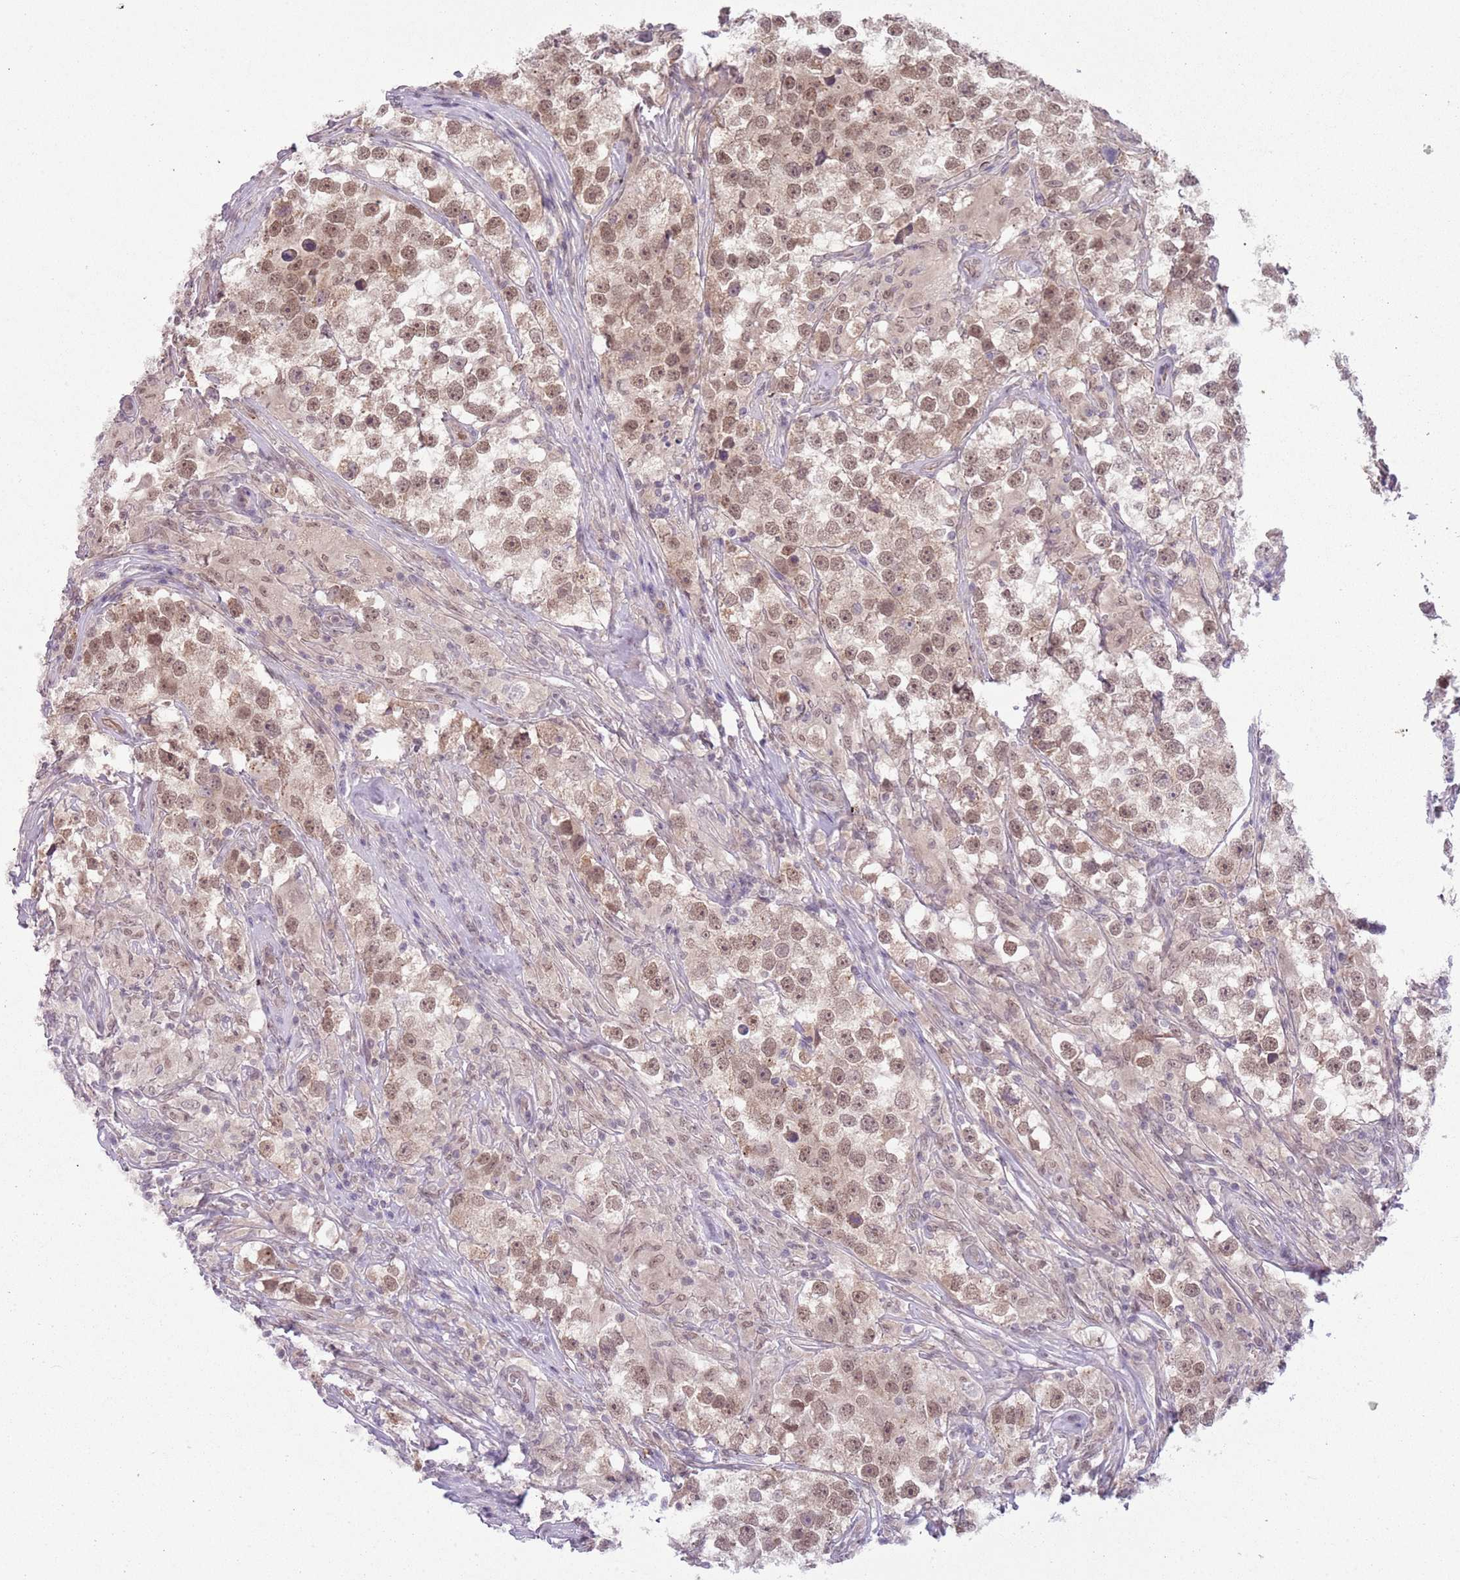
{"staining": {"intensity": "moderate", "quantity": ">75%", "location": "nuclear"}, "tissue": "testis cancer", "cell_type": "Tumor cells", "image_type": "cancer", "snomed": [{"axis": "morphology", "description": "Seminoma, NOS"}, {"axis": "topography", "description": "Testis"}], "caption": "DAB (3,3'-diaminobenzidine) immunohistochemical staining of testis cancer displays moderate nuclear protein expression in about >75% of tumor cells. (DAB = brown stain, brightfield microscopy at high magnification).", "gene": "TM2D1", "patient": {"sex": "male", "age": 46}}